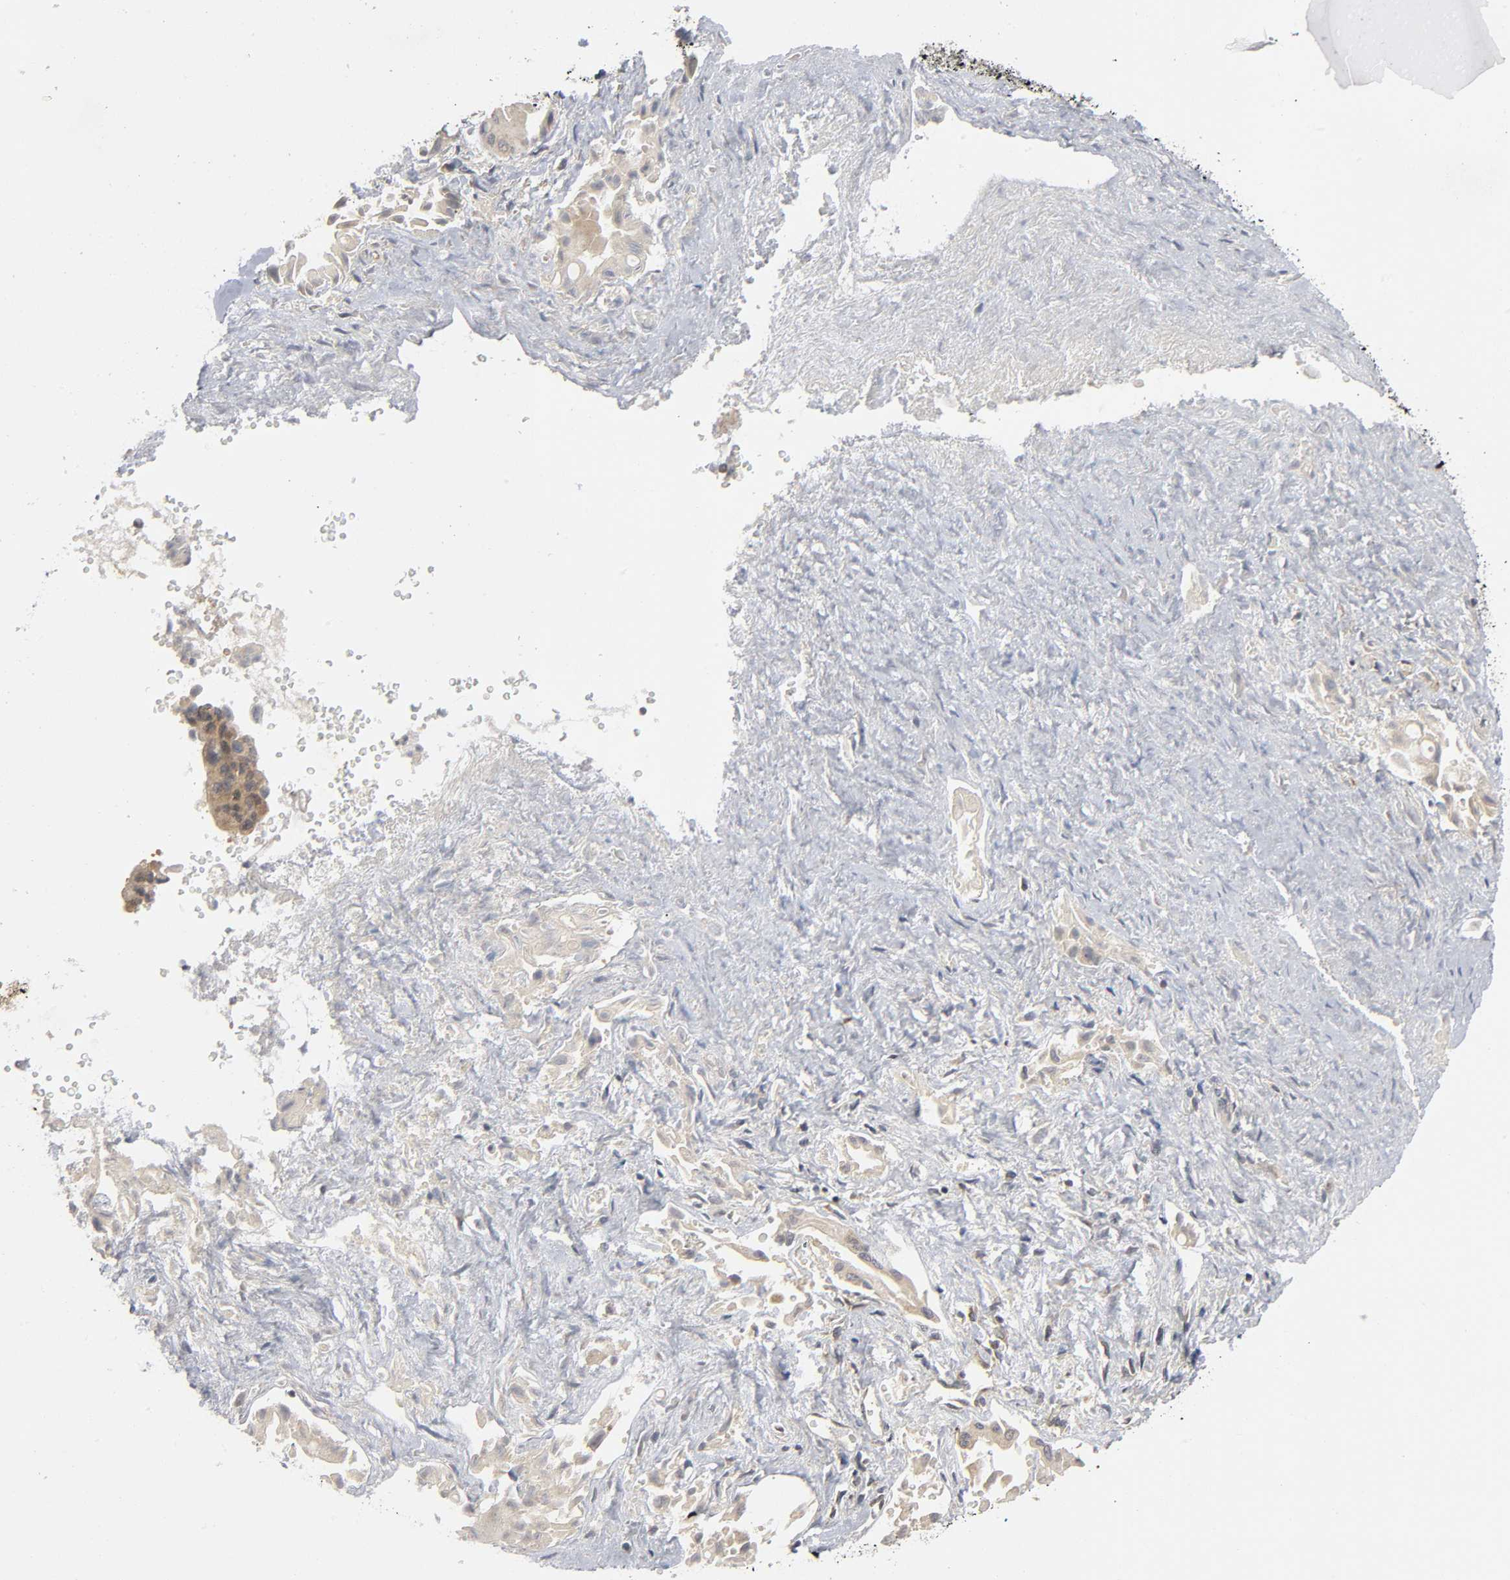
{"staining": {"intensity": "weak", "quantity": ">75%", "location": "cytoplasmic/membranous"}, "tissue": "liver cancer", "cell_type": "Tumor cells", "image_type": "cancer", "snomed": [{"axis": "morphology", "description": "Cholangiocarcinoma"}, {"axis": "topography", "description": "Liver"}], "caption": "Immunohistochemical staining of cholangiocarcinoma (liver) displays low levels of weak cytoplasmic/membranous expression in approximately >75% of tumor cells.", "gene": "MAPK8", "patient": {"sex": "male", "age": 58}}